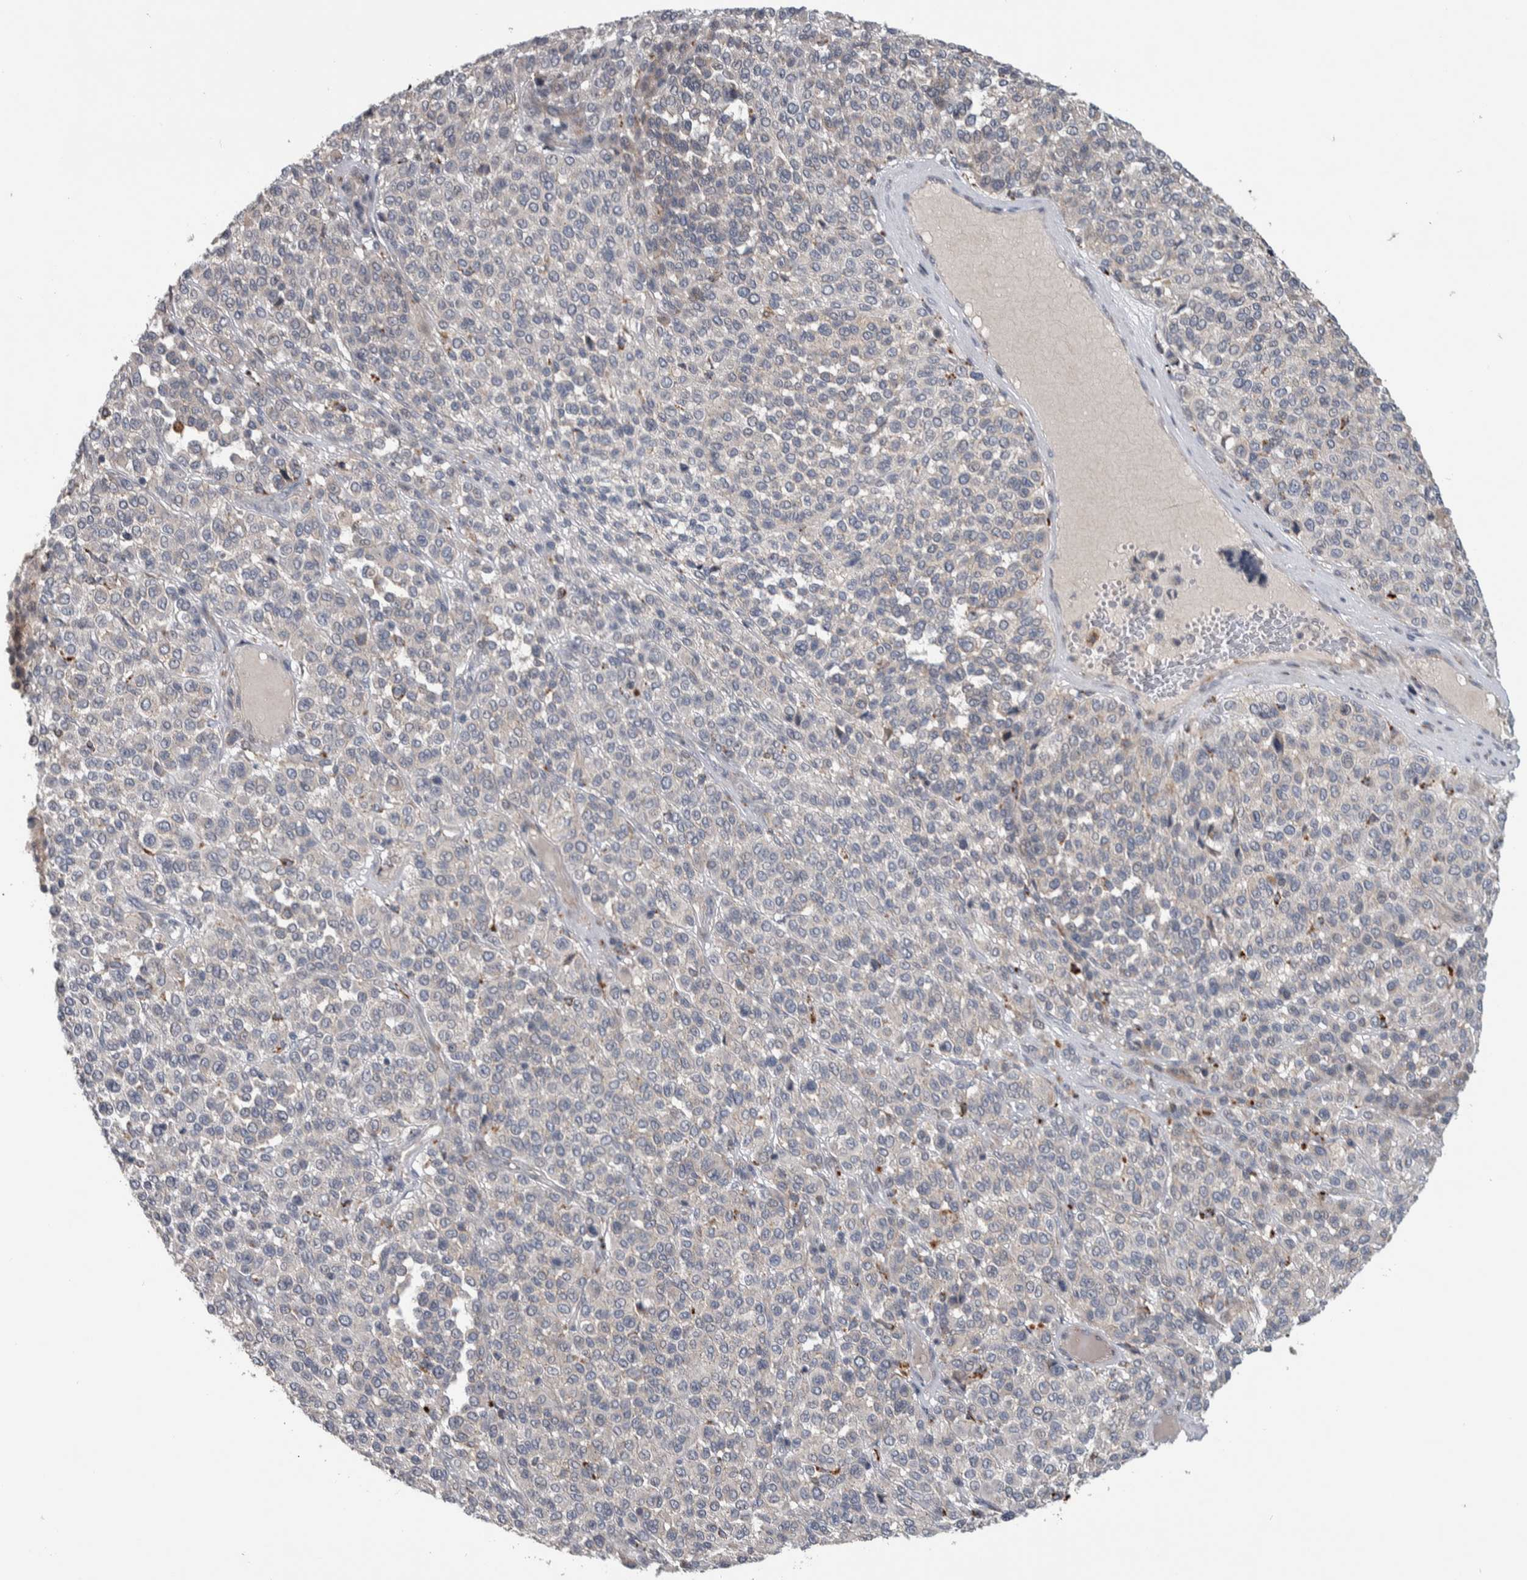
{"staining": {"intensity": "negative", "quantity": "none", "location": "none"}, "tissue": "melanoma", "cell_type": "Tumor cells", "image_type": "cancer", "snomed": [{"axis": "morphology", "description": "Malignant melanoma, Metastatic site"}, {"axis": "topography", "description": "Pancreas"}], "caption": "This is an immunohistochemistry image of melanoma. There is no expression in tumor cells.", "gene": "FAM83G", "patient": {"sex": "female", "age": 30}}